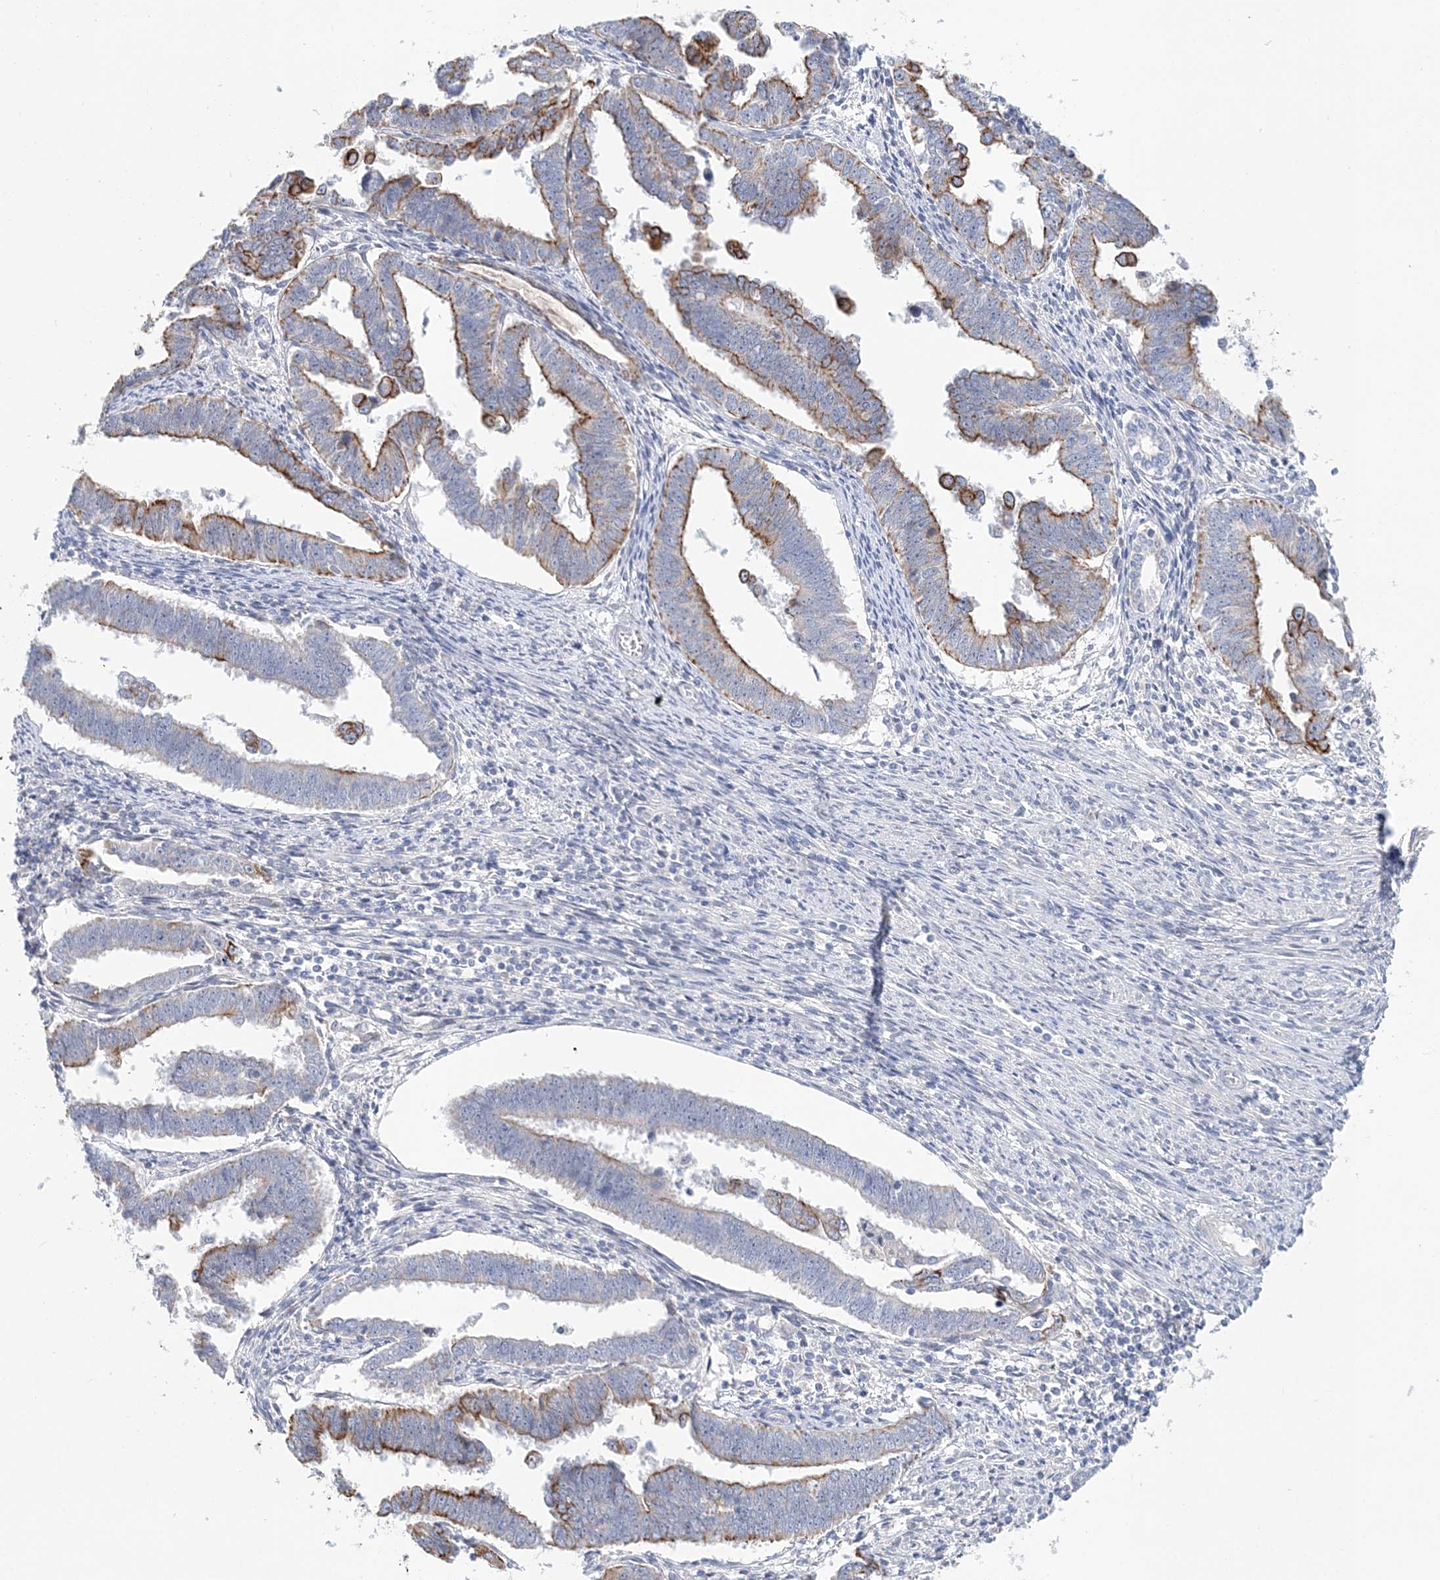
{"staining": {"intensity": "moderate", "quantity": "25%-75%", "location": "cytoplasmic/membranous"}, "tissue": "endometrial cancer", "cell_type": "Tumor cells", "image_type": "cancer", "snomed": [{"axis": "morphology", "description": "Adenocarcinoma, NOS"}, {"axis": "topography", "description": "Endometrium"}], "caption": "Immunohistochemical staining of human endometrial adenocarcinoma demonstrates medium levels of moderate cytoplasmic/membranous protein staining in approximately 25%-75% of tumor cells.", "gene": "LRRIQ4", "patient": {"sex": "female", "age": 75}}